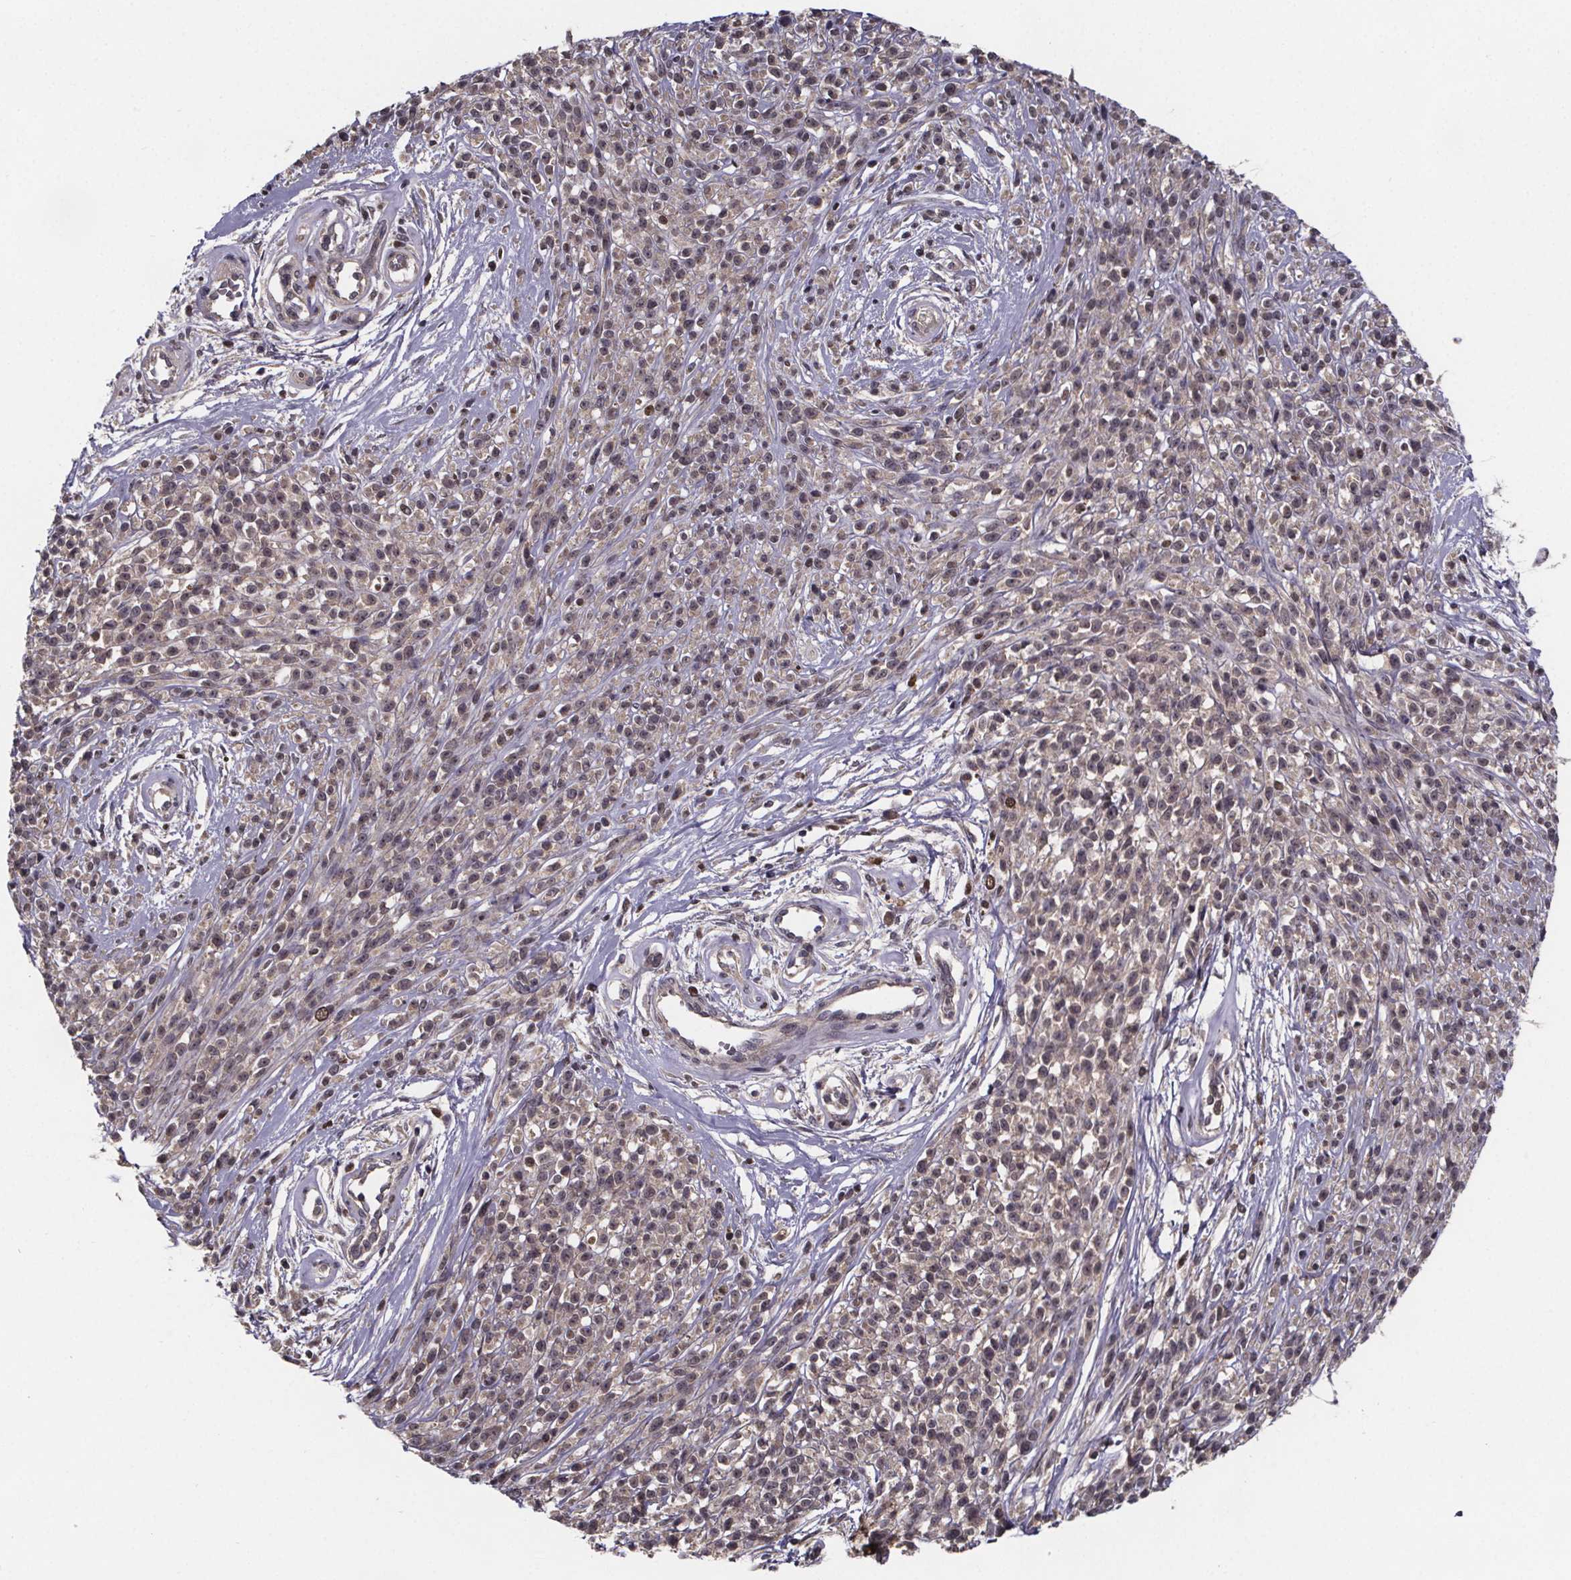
{"staining": {"intensity": "weak", "quantity": "<25%", "location": "nuclear"}, "tissue": "melanoma", "cell_type": "Tumor cells", "image_type": "cancer", "snomed": [{"axis": "morphology", "description": "Malignant melanoma, NOS"}, {"axis": "topography", "description": "Skin"}, {"axis": "topography", "description": "Skin of trunk"}], "caption": "Immunohistochemical staining of melanoma reveals no significant staining in tumor cells. The staining is performed using DAB brown chromogen with nuclei counter-stained in using hematoxylin.", "gene": "FN3KRP", "patient": {"sex": "male", "age": 74}}